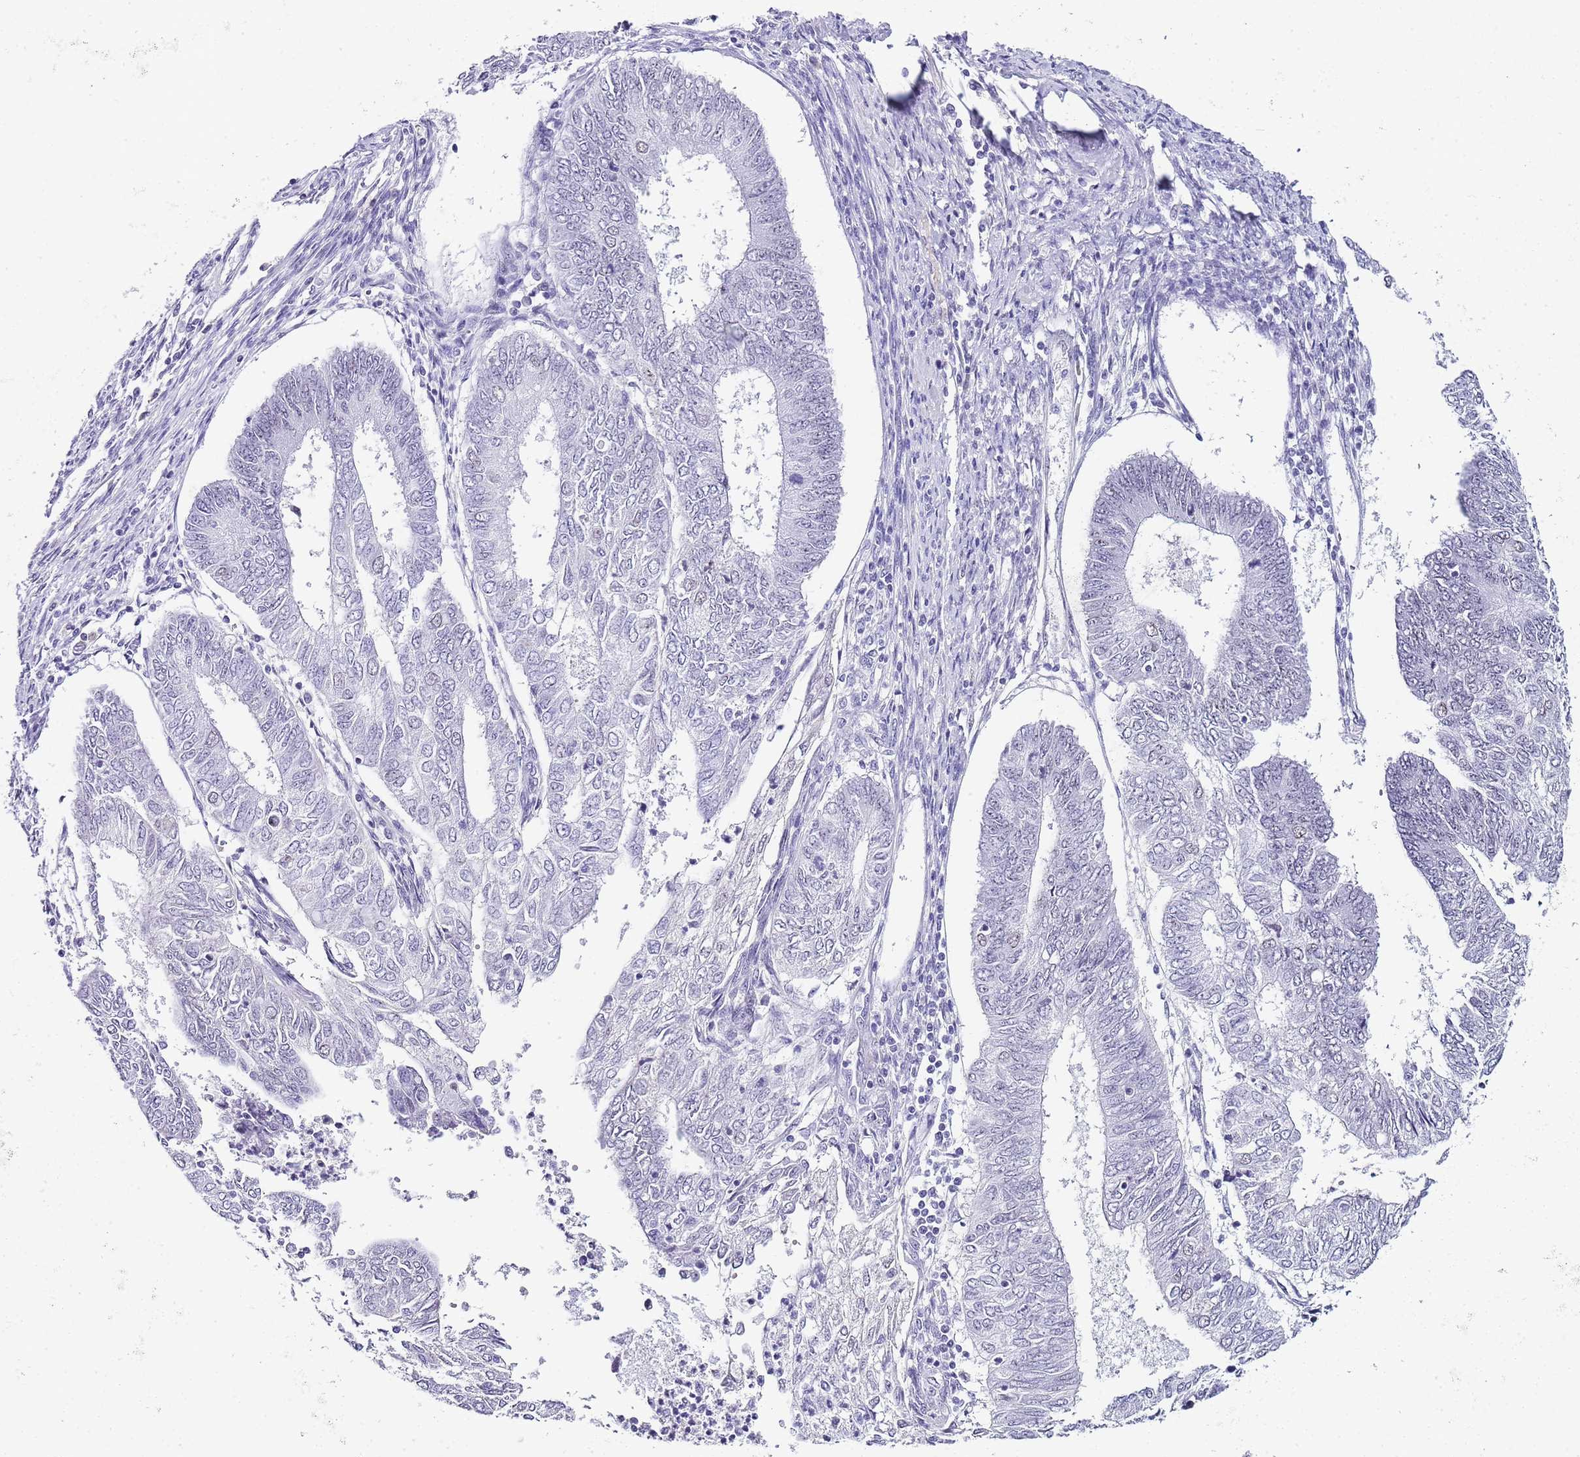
{"staining": {"intensity": "negative", "quantity": "none", "location": "none"}, "tissue": "endometrial cancer", "cell_type": "Tumor cells", "image_type": "cancer", "snomed": [{"axis": "morphology", "description": "Adenocarcinoma, NOS"}, {"axis": "topography", "description": "Endometrium"}], "caption": "Immunohistochemistry (IHC) histopathology image of endometrial adenocarcinoma stained for a protein (brown), which shows no expression in tumor cells.", "gene": "NOP56", "patient": {"sex": "female", "age": 68}}